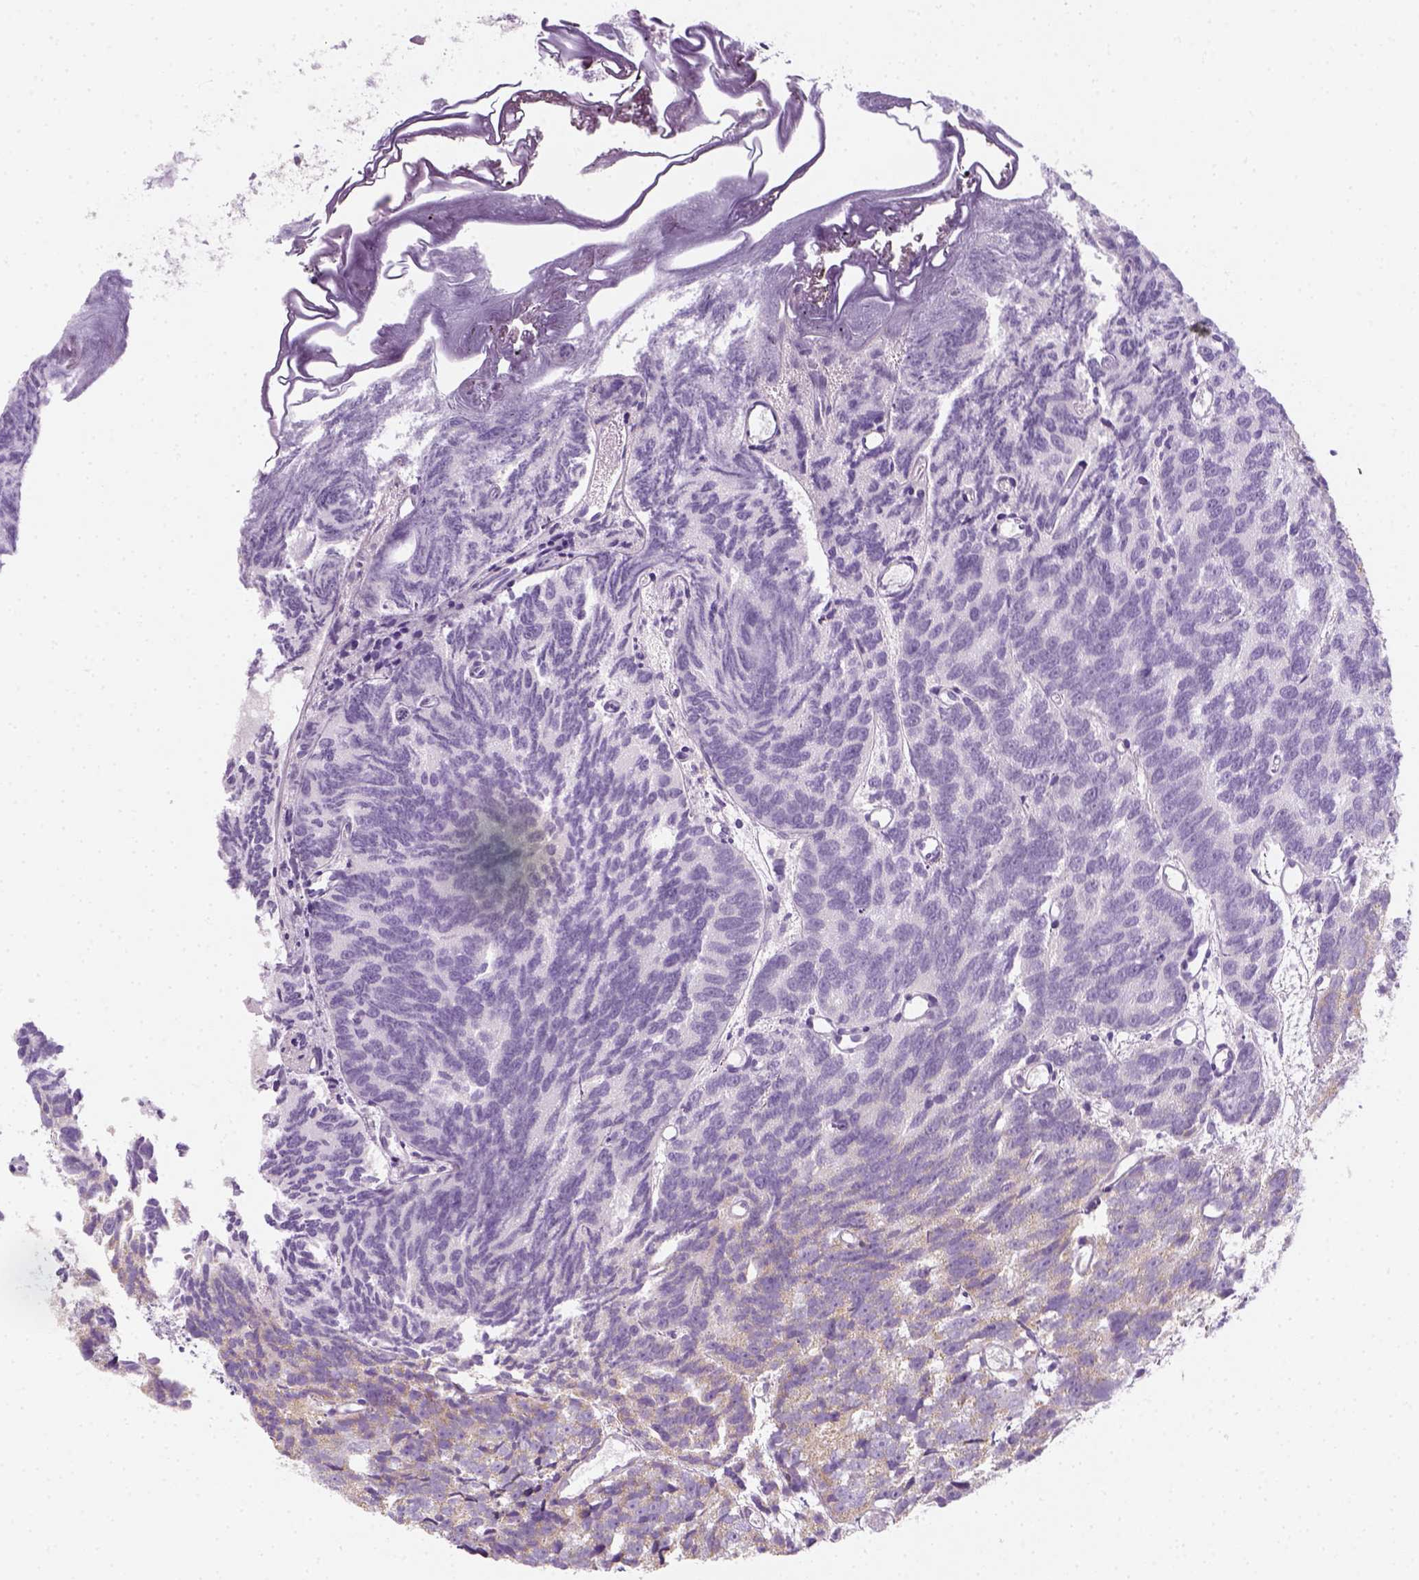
{"staining": {"intensity": "weak", "quantity": "<25%", "location": "cytoplasmic/membranous"}, "tissue": "prostate cancer", "cell_type": "Tumor cells", "image_type": "cancer", "snomed": [{"axis": "morphology", "description": "Adenocarcinoma, High grade"}, {"axis": "topography", "description": "Prostate"}], "caption": "IHC histopathology image of high-grade adenocarcinoma (prostate) stained for a protein (brown), which shows no expression in tumor cells. (DAB (3,3'-diaminobenzidine) IHC with hematoxylin counter stain).", "gene": "AWAT2", "patient": {"sex": "male", "age": 77}}